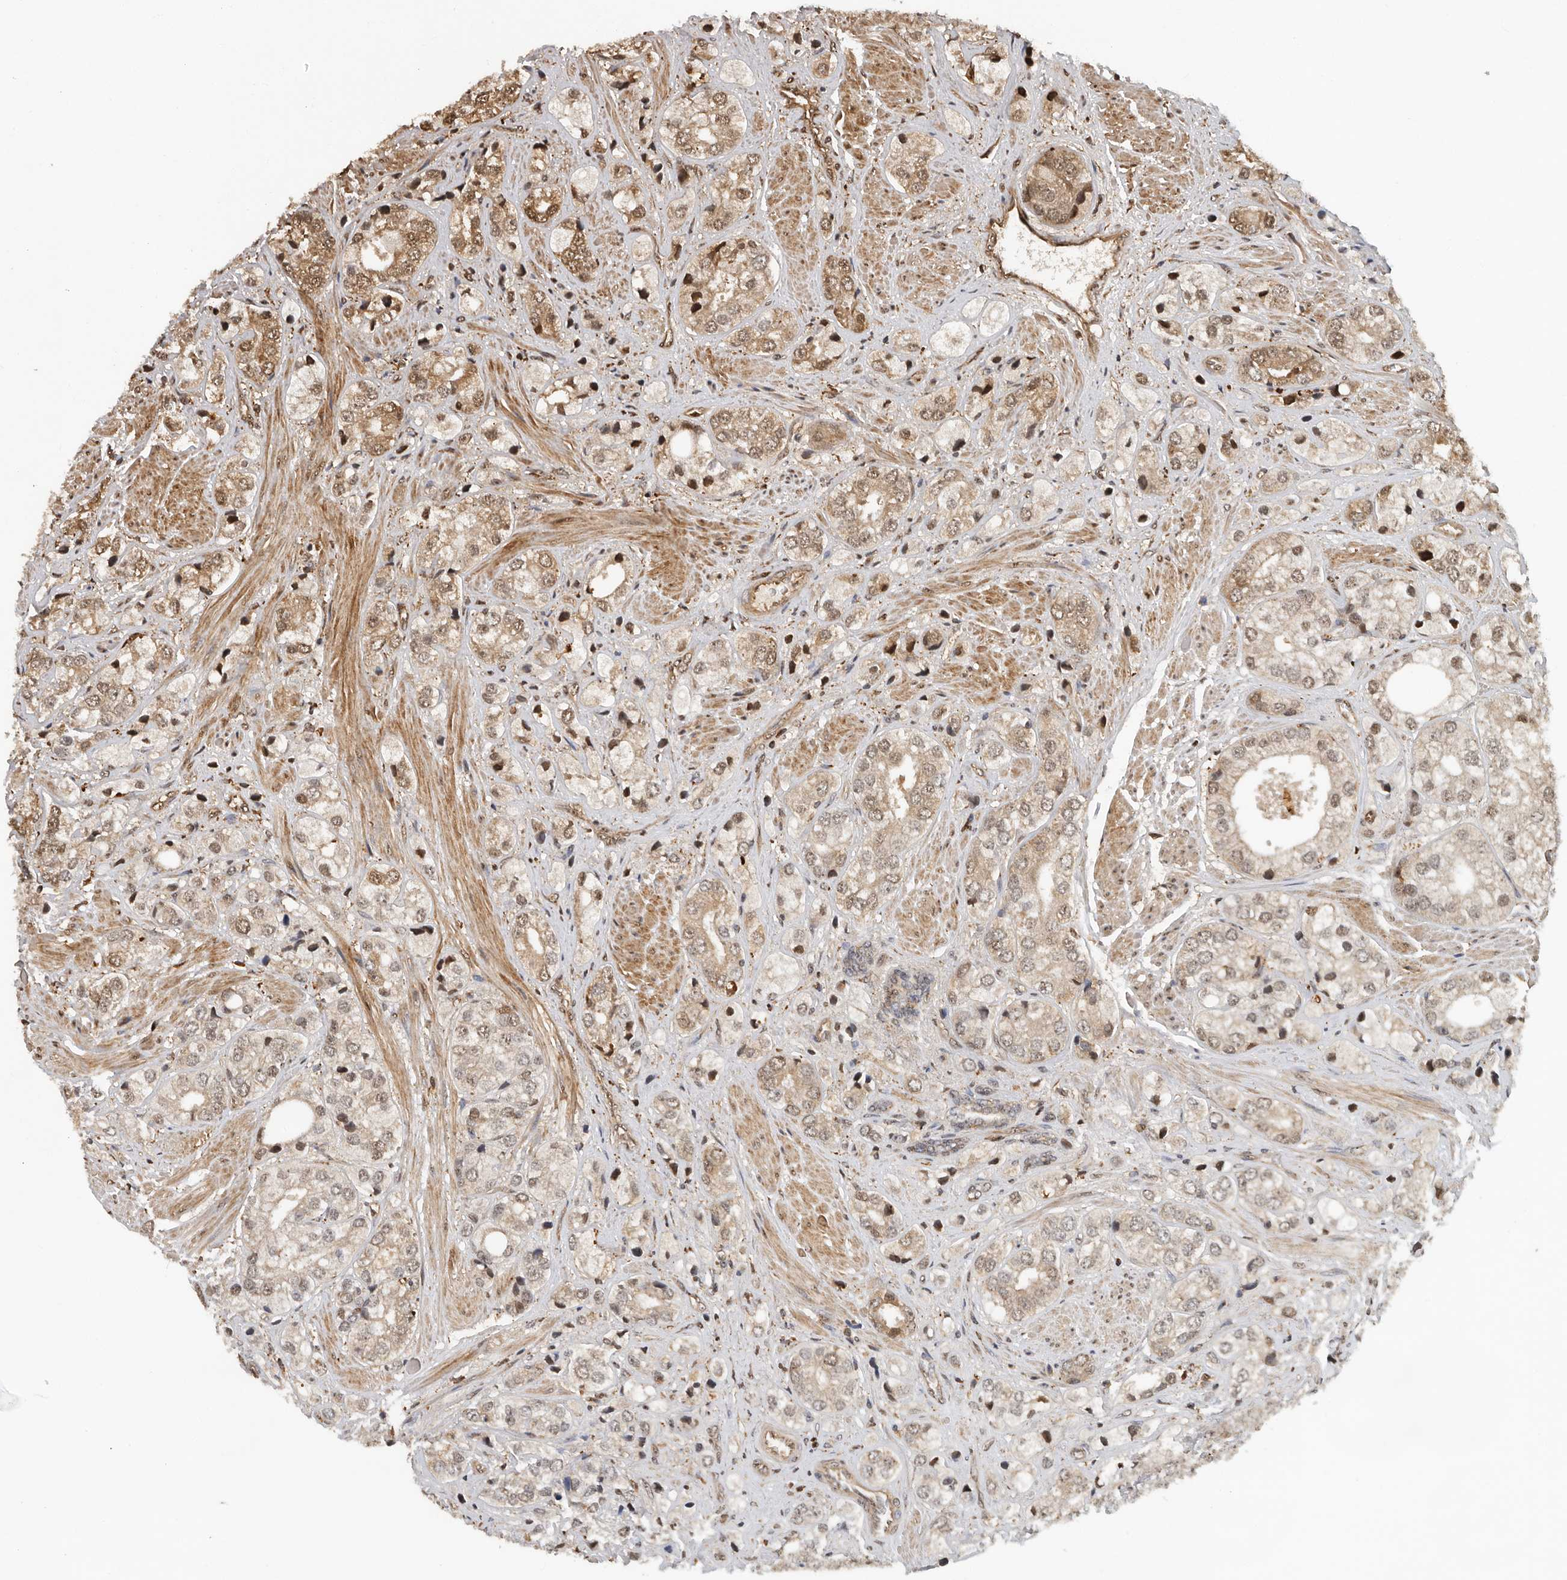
{"staining": {"intensity": "moderate", "quantity": "25%-75%", "location": "cytoplasmic/membranous,nuclear"}, "tissue": "prostate cancer", "cell_type": "Tumor cells", "image_type": "cancer", "snomed": [{"axis": "morphology", "description": "Adenocarcinoma, High grade"}, {"axis": "topography", "description": "Prostate"}], "caption": "An image of prostate high-grade adenocarcinoma stained for a protein displays moderate cytoplasmic/membranous and nuclear brown staining in tumor cells.", "gene": "RNF157", "patient": {"sex": "male", "age": 50}}